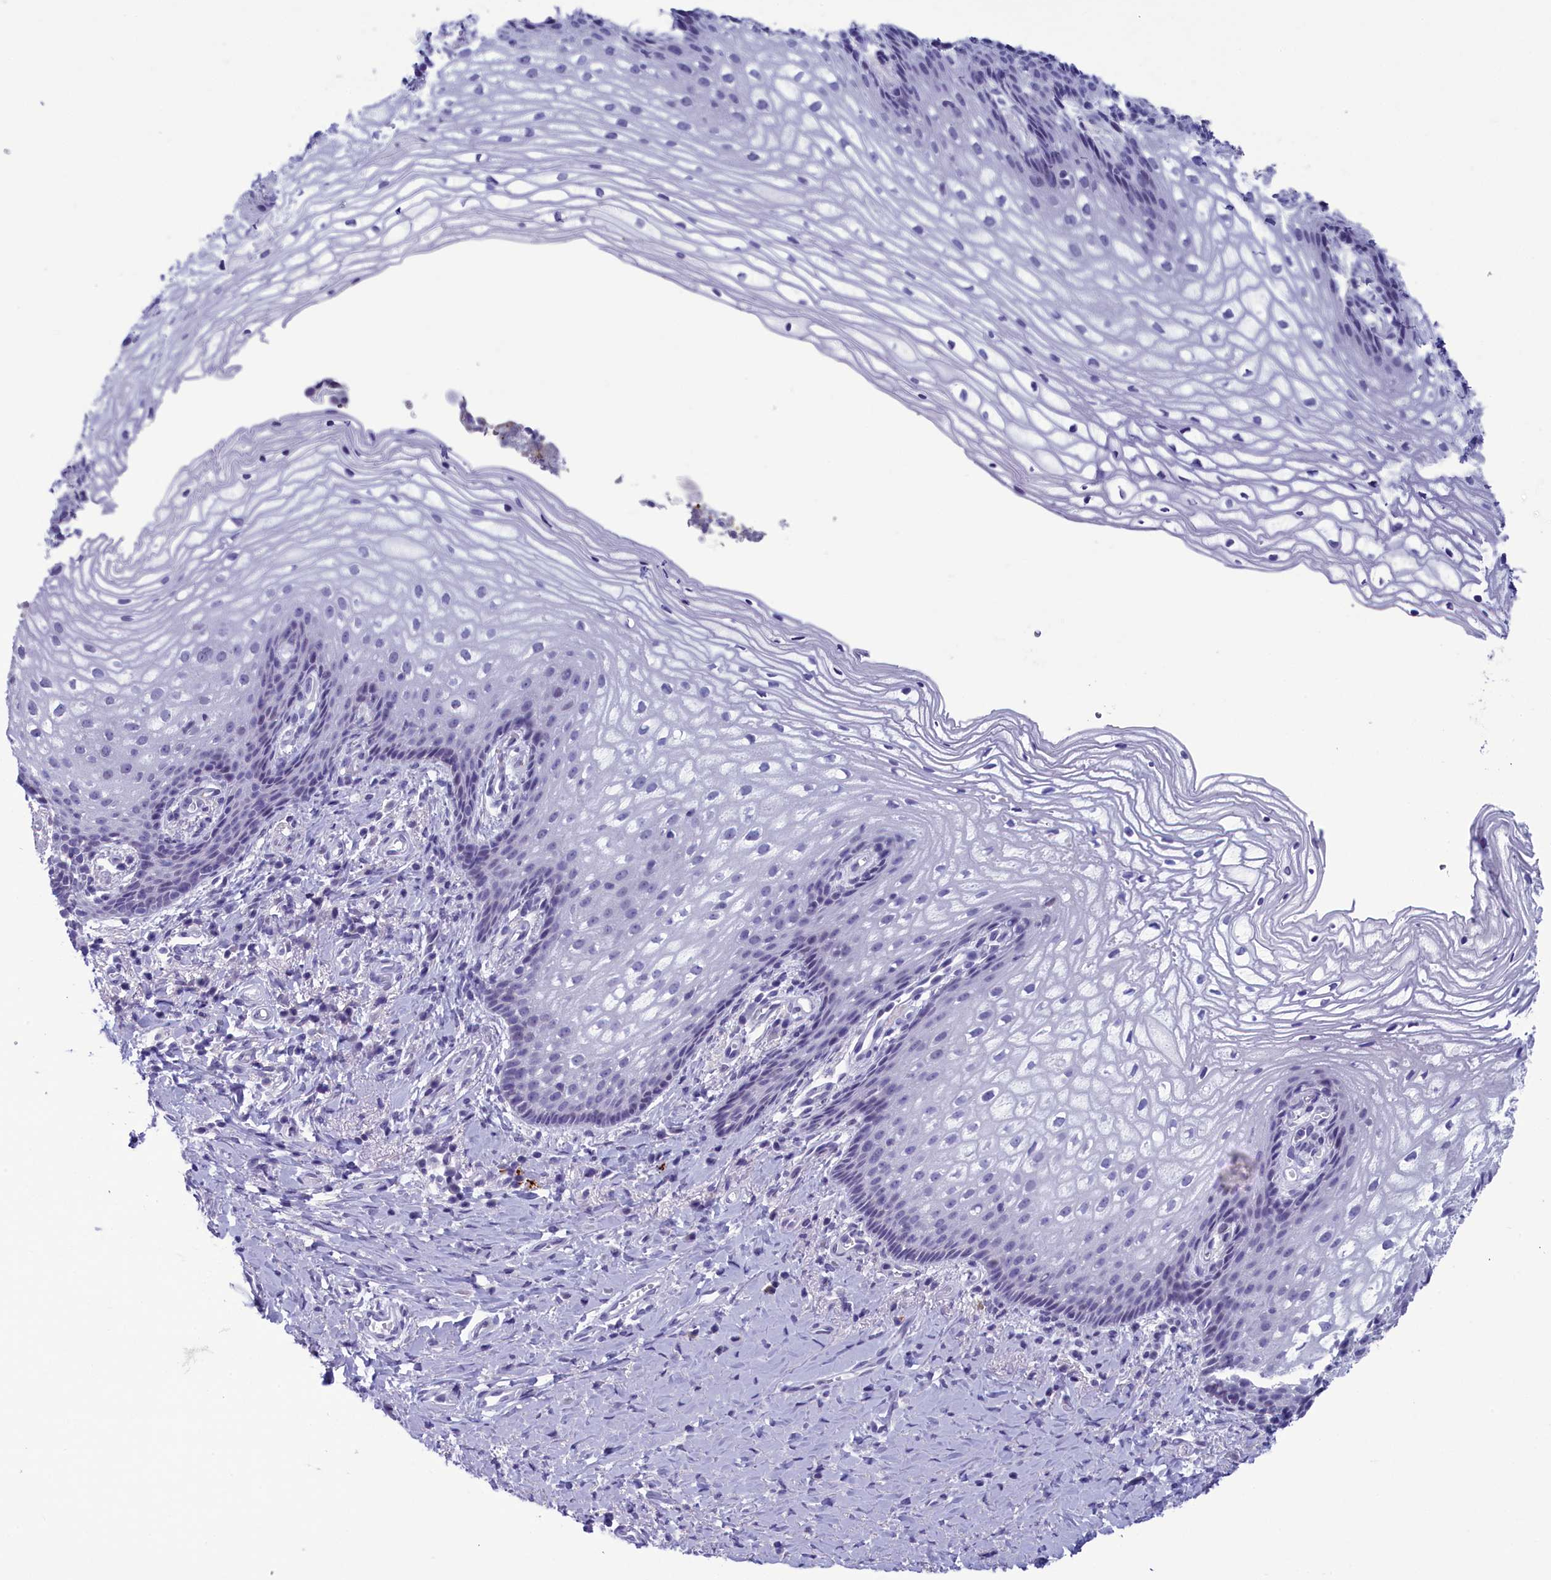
{"staining": {"intensity": "negative", "quantity": "none", "location": "none"}, "tissue": "vagina", "cell_type": "Squamous epithelial cells", "image_type": "normal", "snomed": [{"axis": "morphology", "description": "Normal tissue, NOS"}, {"axis": "topography", "description": "Vagina"}], "caption": "Immunohistochemical staining of benign human vagina shows no significant positivity in squamous epithelial cells.", "gene": "AIFM2", "patient": {"sex": "female", "age": 60}}